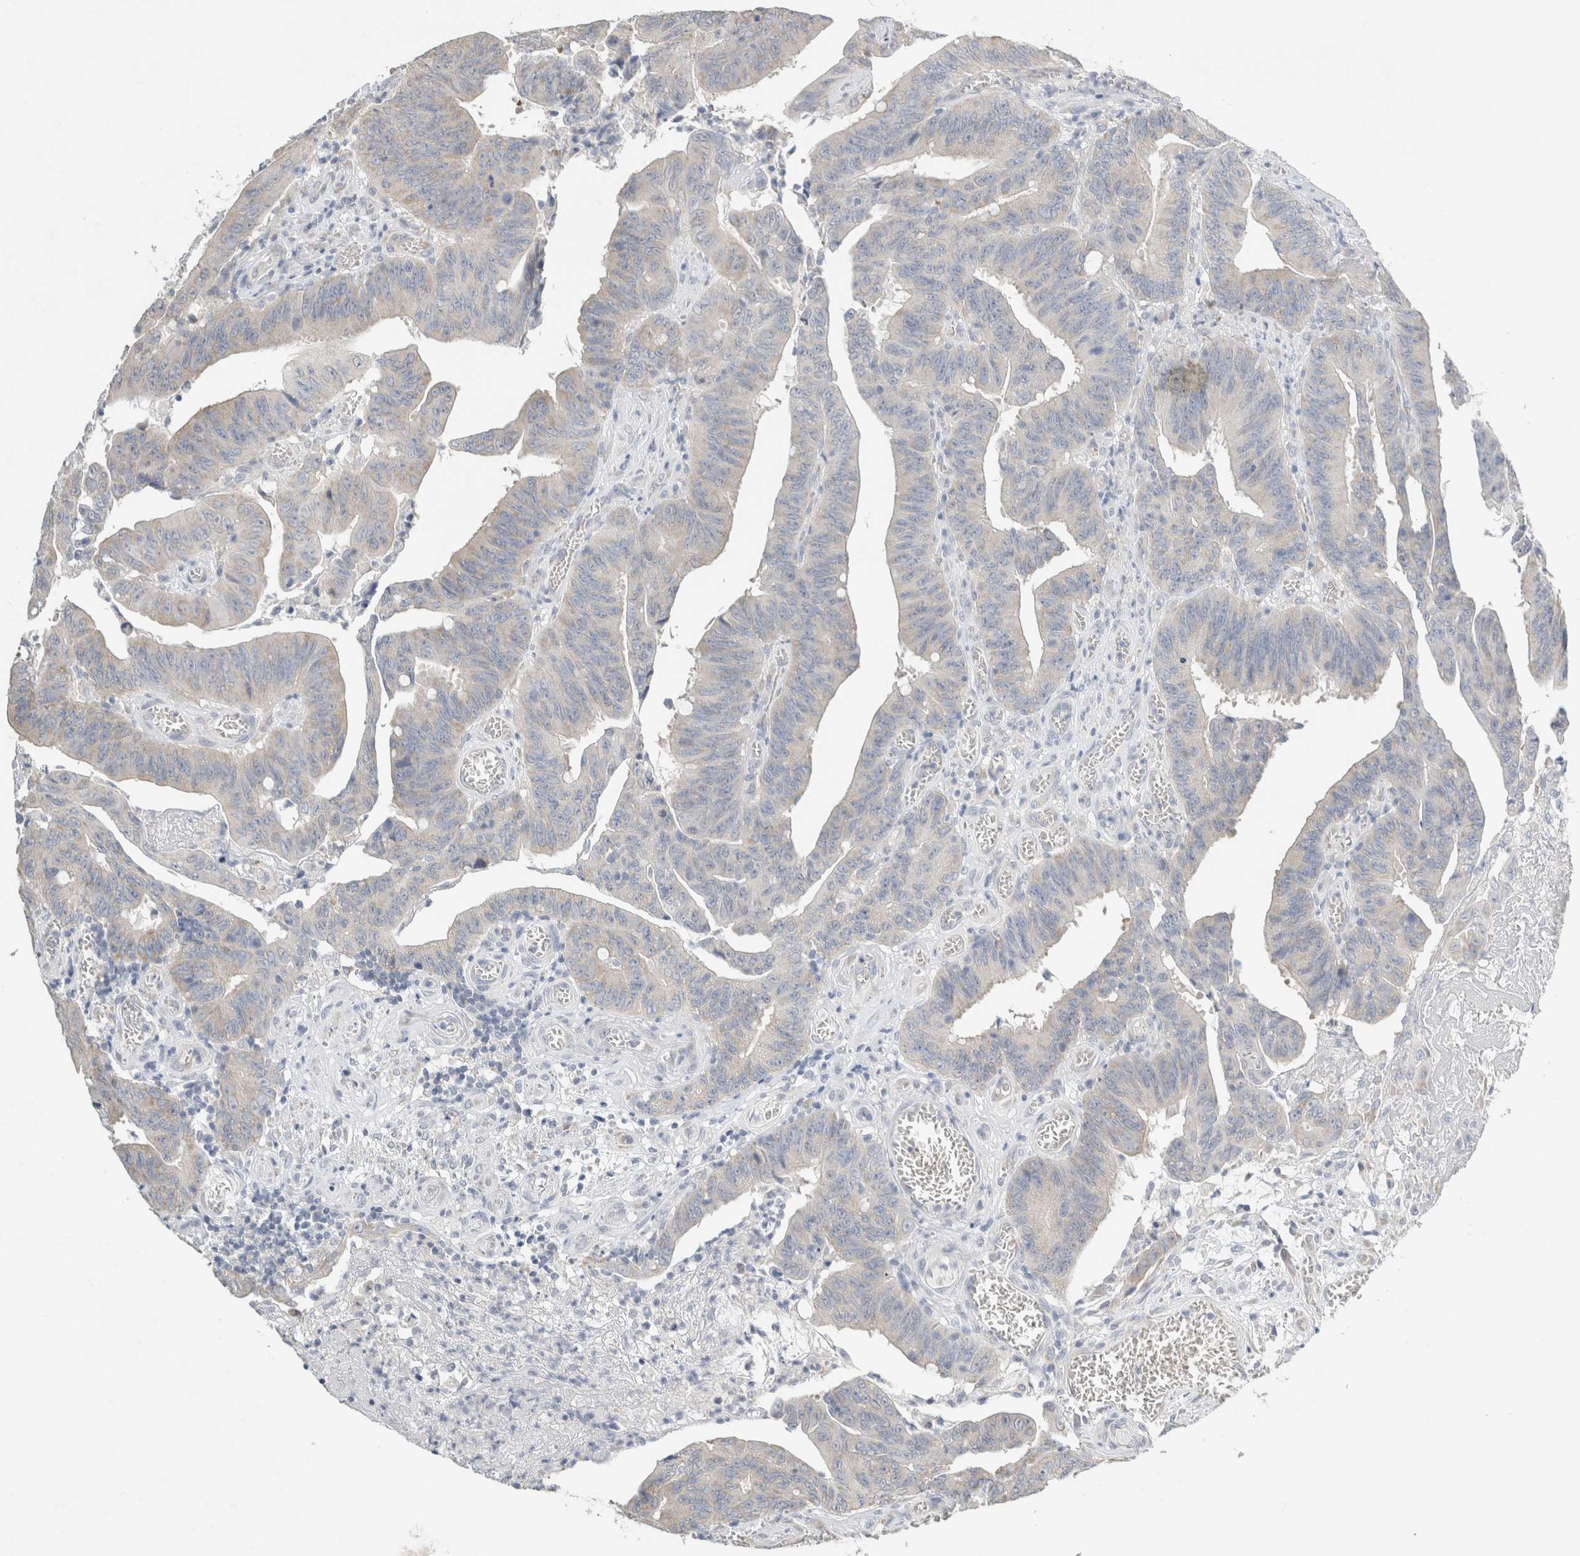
{"staining": {"intensity": "negative", "quantity": "none", "location": "none"}, "tissue": "colorectal cancer", "cell_type": "Tumor cells", "image_type": "cancer", "snomed": [{"axis": "morphology", "description": "Adenocarcinoma, NOS"}, {"axis": "topography", "description": "Colon"}], "caption": "This is an immunohistochemistry image of colorectal cancer (adenocarcinoma). There is no staining in tumor cells.", "gene": "NEFM", "patient": {"sex": "male", "age": 45}}